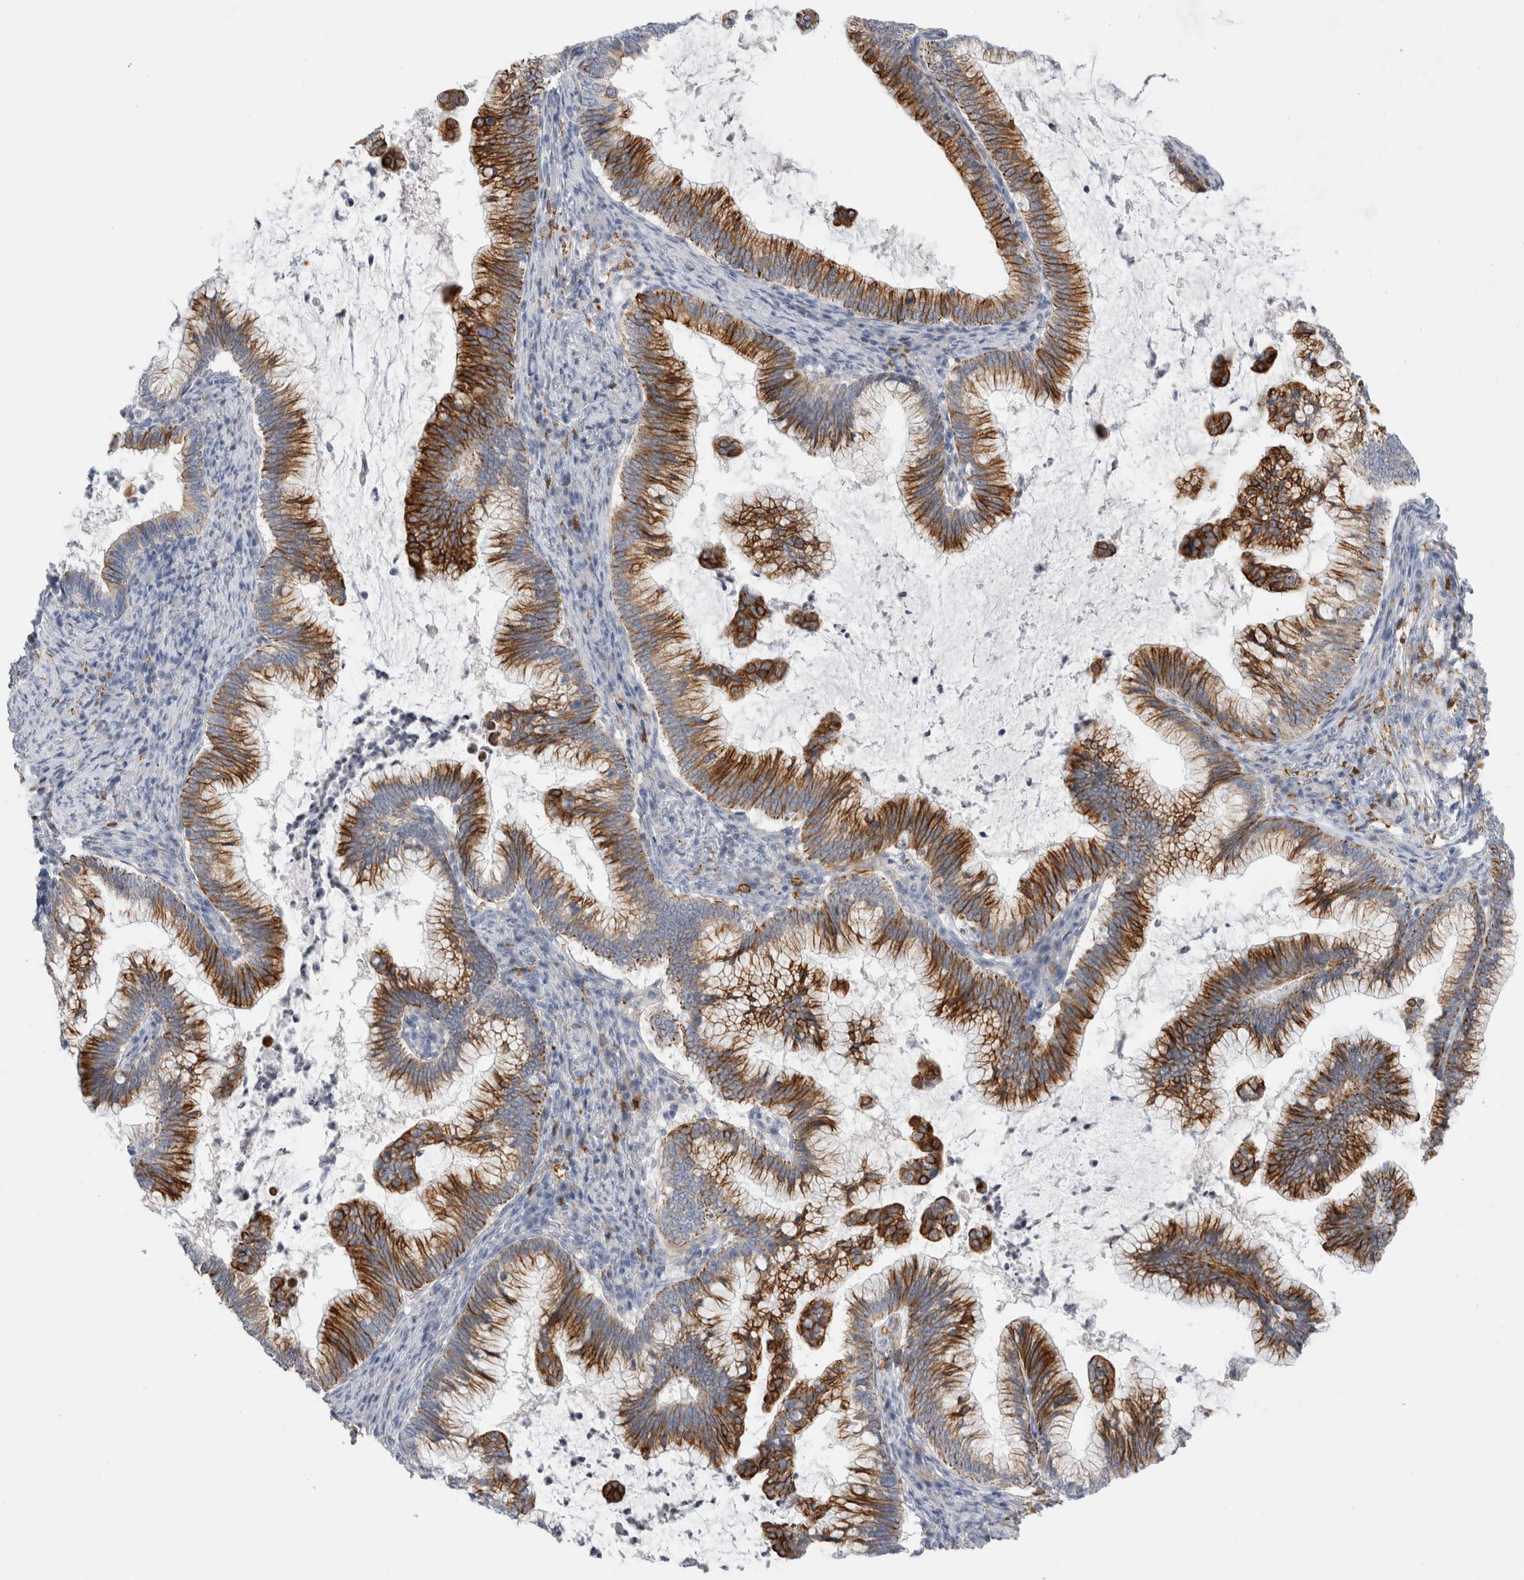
{"staining": {"intensity": "strong", "quantity": ">75%", "location": "cytoplasmic/membranous"}, "tissue": "cervical cancer", "cell_type": "Tumor cells", "image_type": "cancer", "snomed": [{"axis": "morphology", "description": "Adenocarcinoma, NOS"}, {"axis": "topography", "description": "Cervix"}], "caption": "Immunohistochemical staining of cervical adenocarcinoma displays high levels of strong cytoplasmic/membranous positivity in about >75% of tumor cells. (DAB = brown stain, brightfield microscopy at high magnification).", "gene": "SLC20A2", "patient": {"sex": "female", "age": 36}}